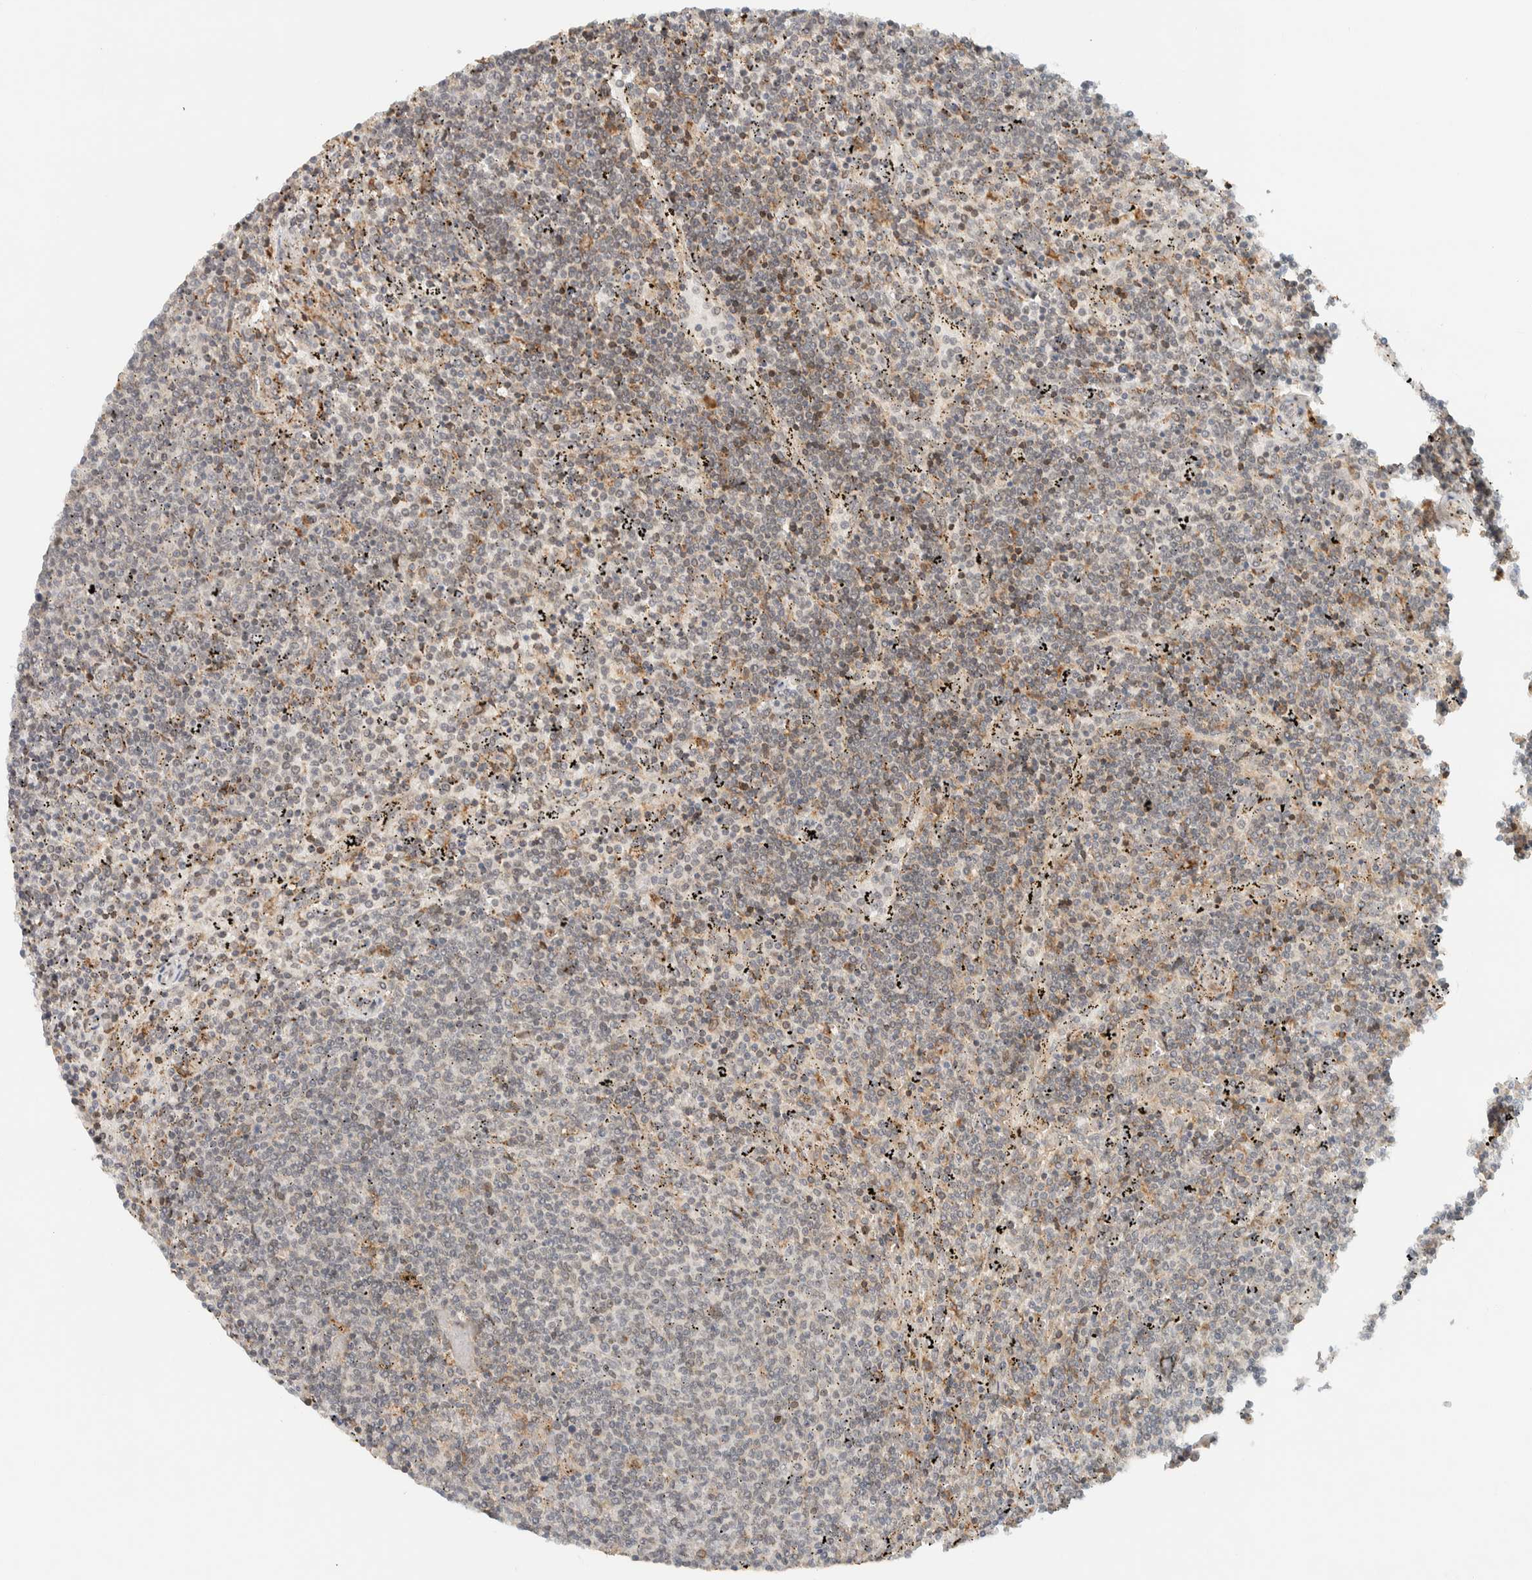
{"staining": {"intensity": "negative", "quantity": "none", "location": "none"}, "tissue": "lymphoma", "cell_type": "Tumor cells", "image_type": "cancer", "snomed": [{"axis": "morphology", "description": "Malignant lymphoma, non-Hodgkin's type, Low grade"}, {"axis": "topography", "description": "Spleen"}], "caption": "The histopathology image demonstrates no significant staining in tumor cells of malignant lymphoma, non-Hodgkin's type (low-grade).", "gene": "ITPRID1", "patient": {"sex": "female", "age": 50}}